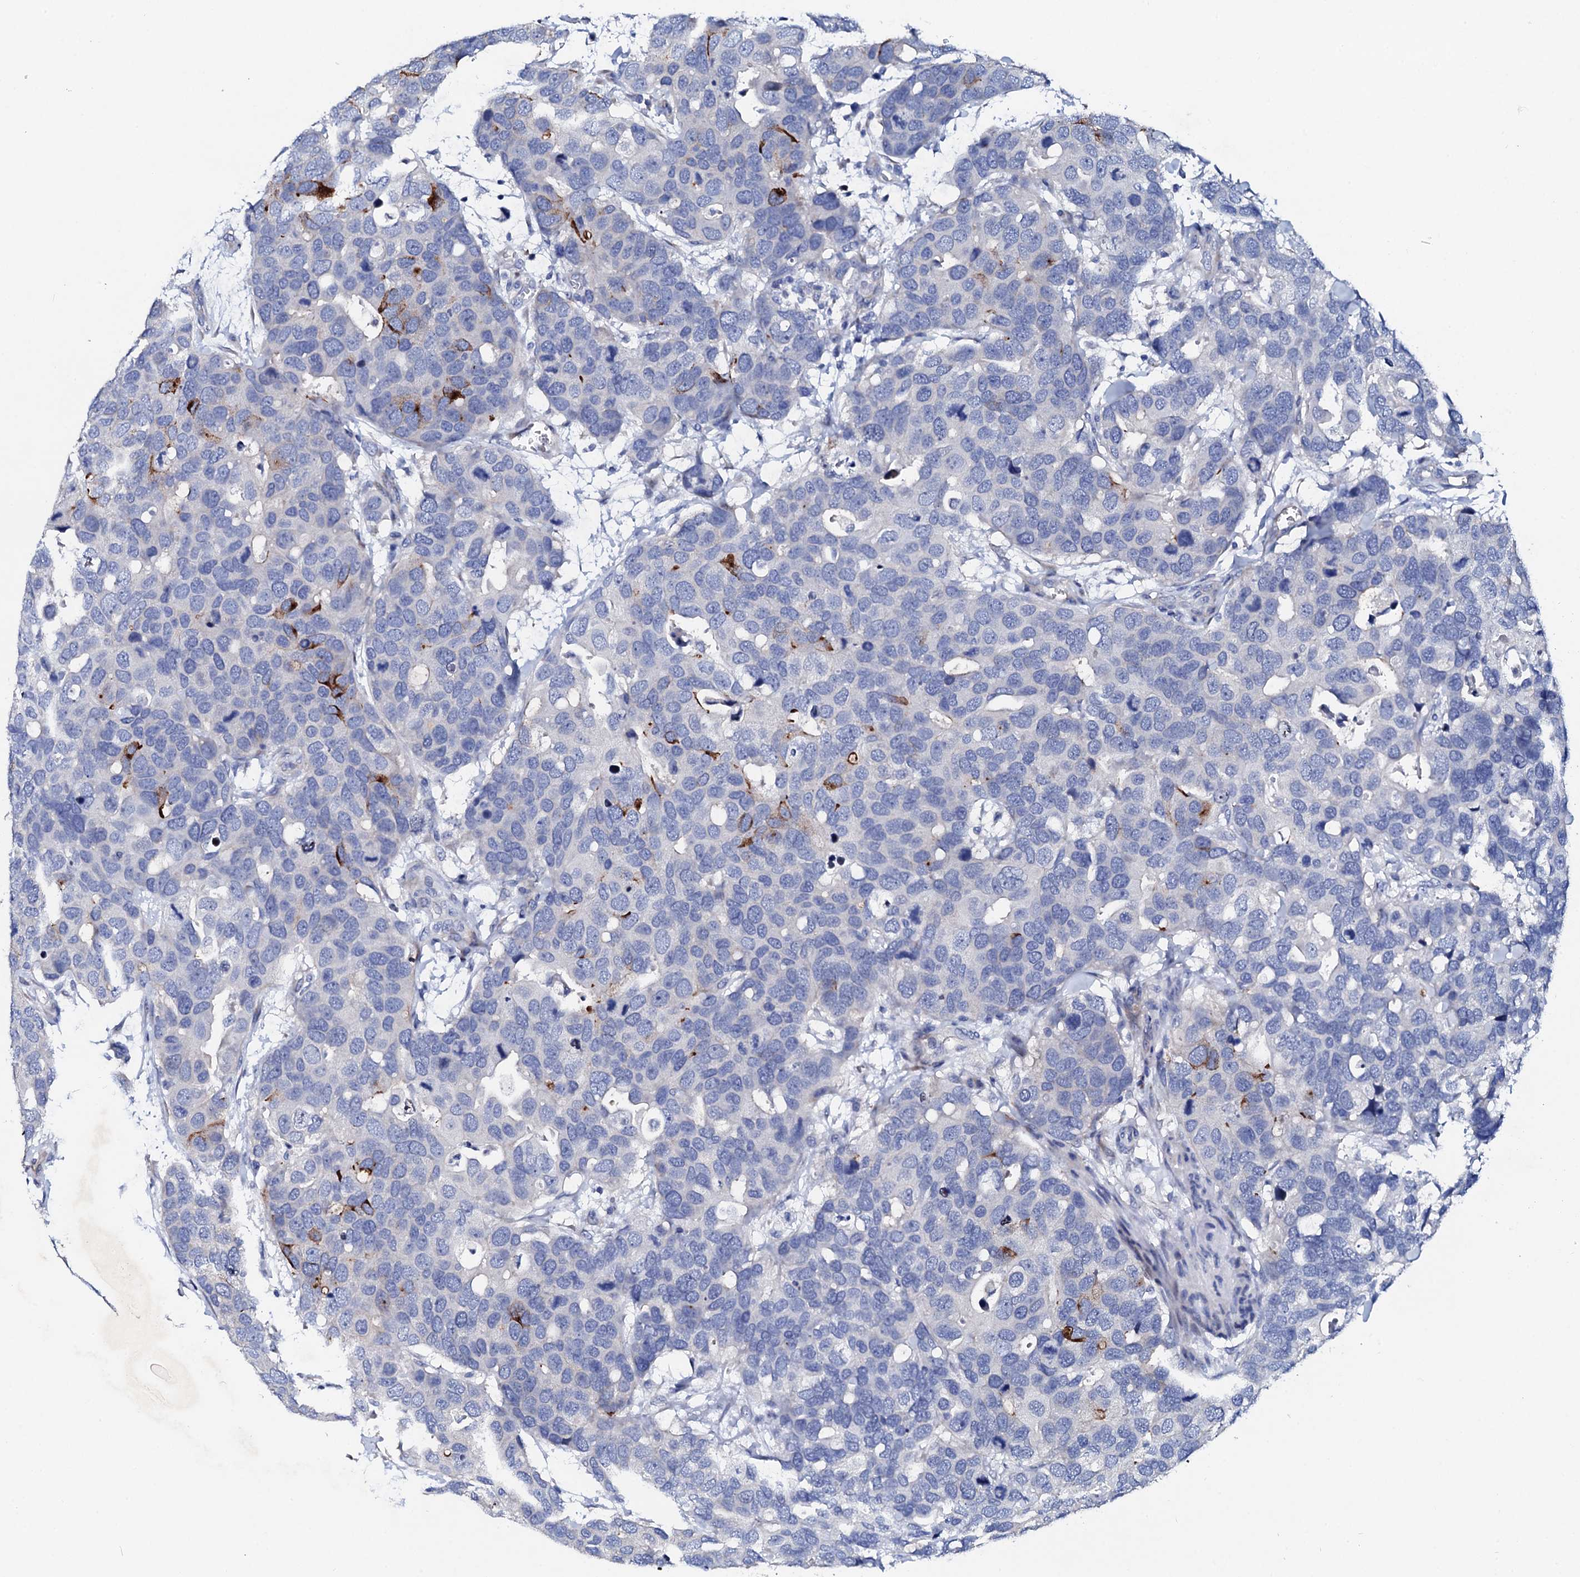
{"staining": {"intensity": "moderate", "quantity": "<25%", "location": "cytoplasmic/membranous"}, "tissue": "breast cancer", "cell_type": "Tumor cells", "image_type": "cancer", "snomed": [{"axis": "morphology", "description": "Duct carcinoma"}, {"axis": "topography", "description": "Breast"}], "caption": "Tumor cells display moderate cytoplasmic/membranous expression in approximately <25% of cells in breast cancer.", "gene": "TRDN", "patient": {"sex": "female", "age": 83}}